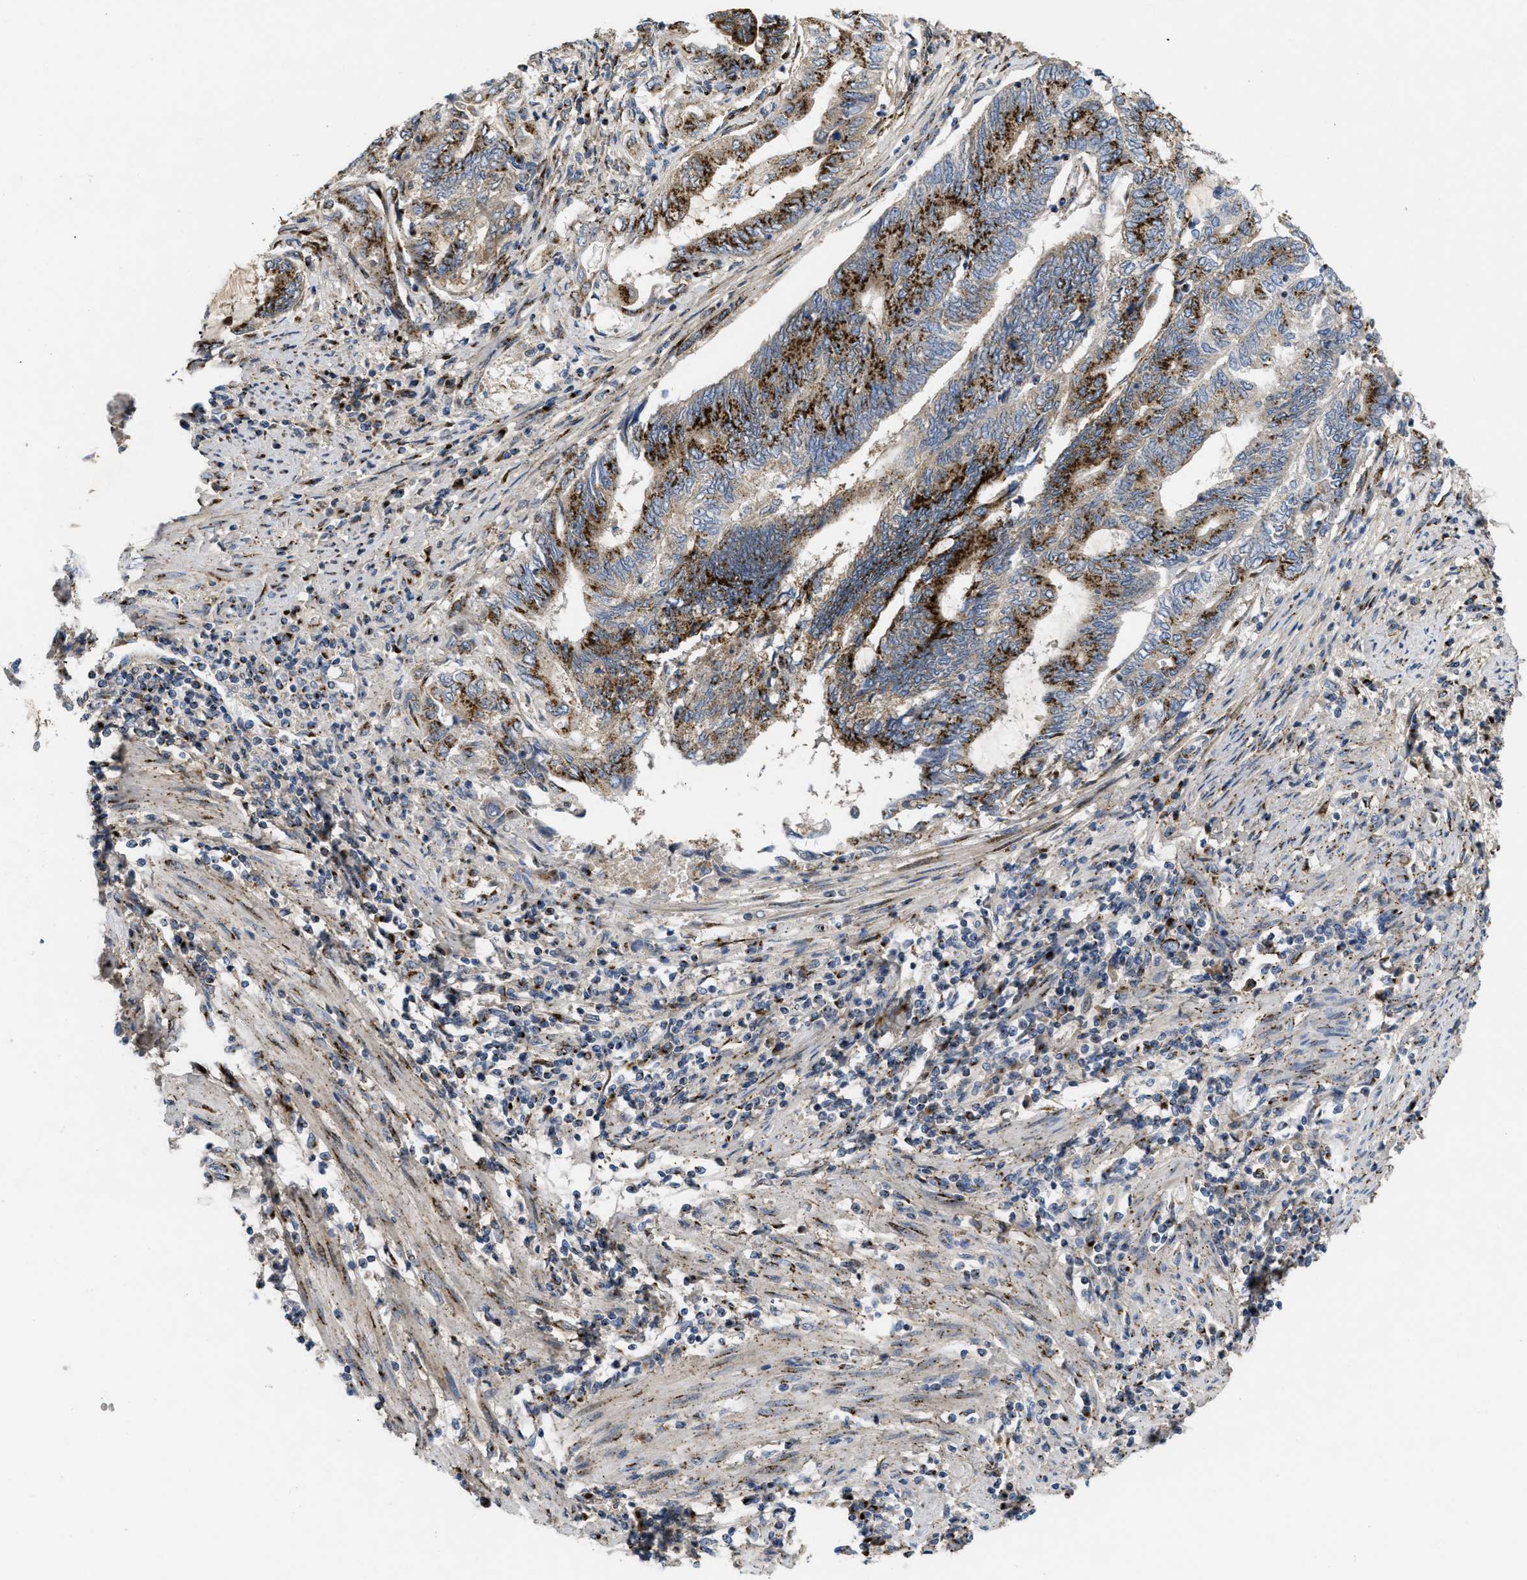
{"staining": {"intensity": "strong", "quantity": "25%-75%", "location": "cytoplasmic/membranous"}, "tissue": "endometrial cancer", "cell_type": "Tumor cells", "image_type": "cancer", "snomed": [{"axis": "morphology", "description": "Adenocarcinoma, NOS"}, {"axis": "topography", "description": "Uterus"}, {"axis": "topography", "description": "Endometrium"}], "caption": "Endometrial cancer (adenocarcinoma) stained with DAB (3,3'-diaminobenzidine) IHC shows high levels of strong cytoplasmic/membranous expression in about 25%-75% of tumor cells.", "gene": "ZNF70", "patient": {"sex": "female", "age": 70}}